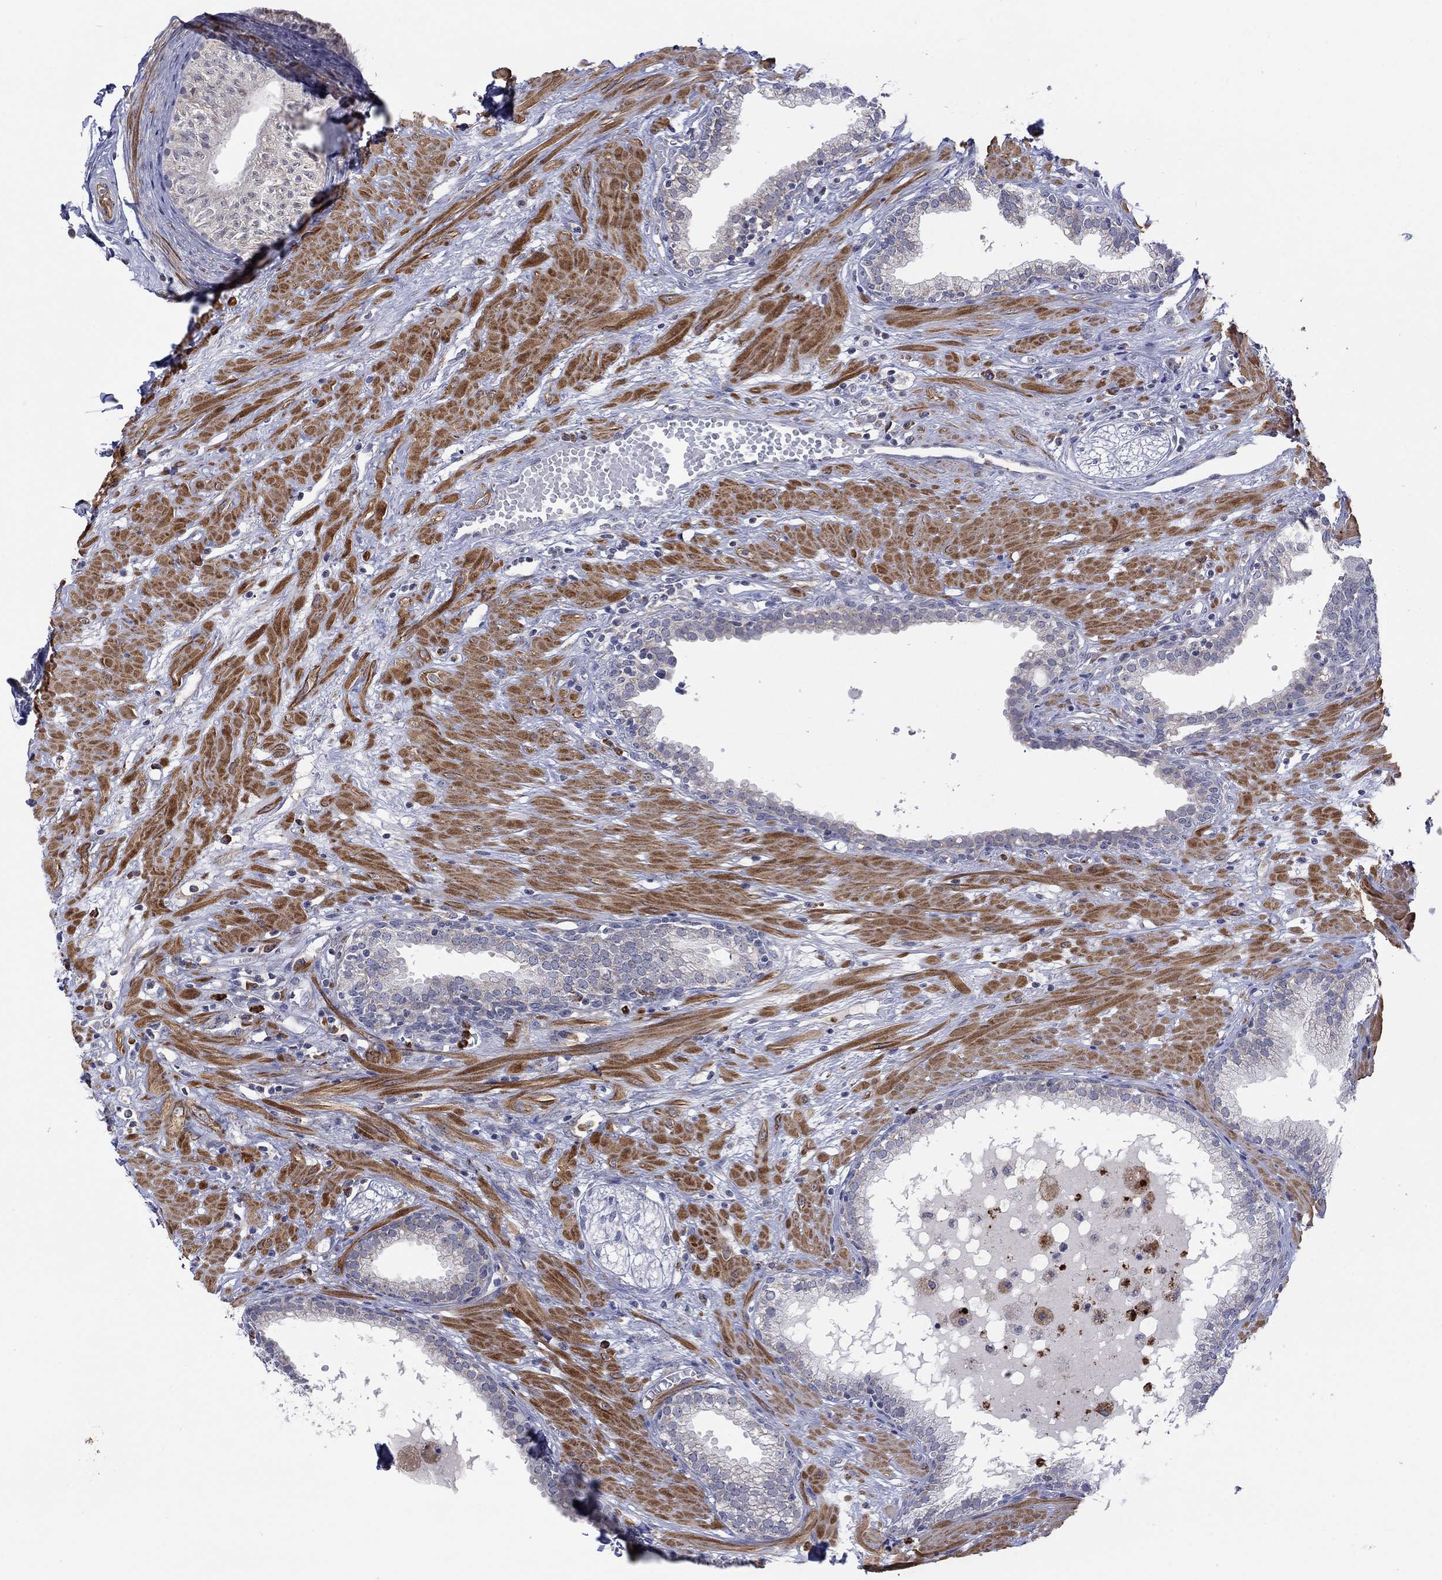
{"staining": {"intensity": "strong", "quantity": "<25%", "location": "cytoplasmic/membranous"}, "tissue": "prostate", "cell_type": "Glandular cells", "image_type": "normal", "snomed": [{"axis": "morphology", "description": "Normal tissue, NOS"}, {"axis": "topography", "description": "Prostate"}], "caption": "Prostate stained with DAB immunohistochemistry (IHC) displays medium levels of strong cytoplasmic/membranous staining in approximately <25% of glandular cells.", "gene": "MTRFR", "patient": {"sex": "male", "age": 64}}